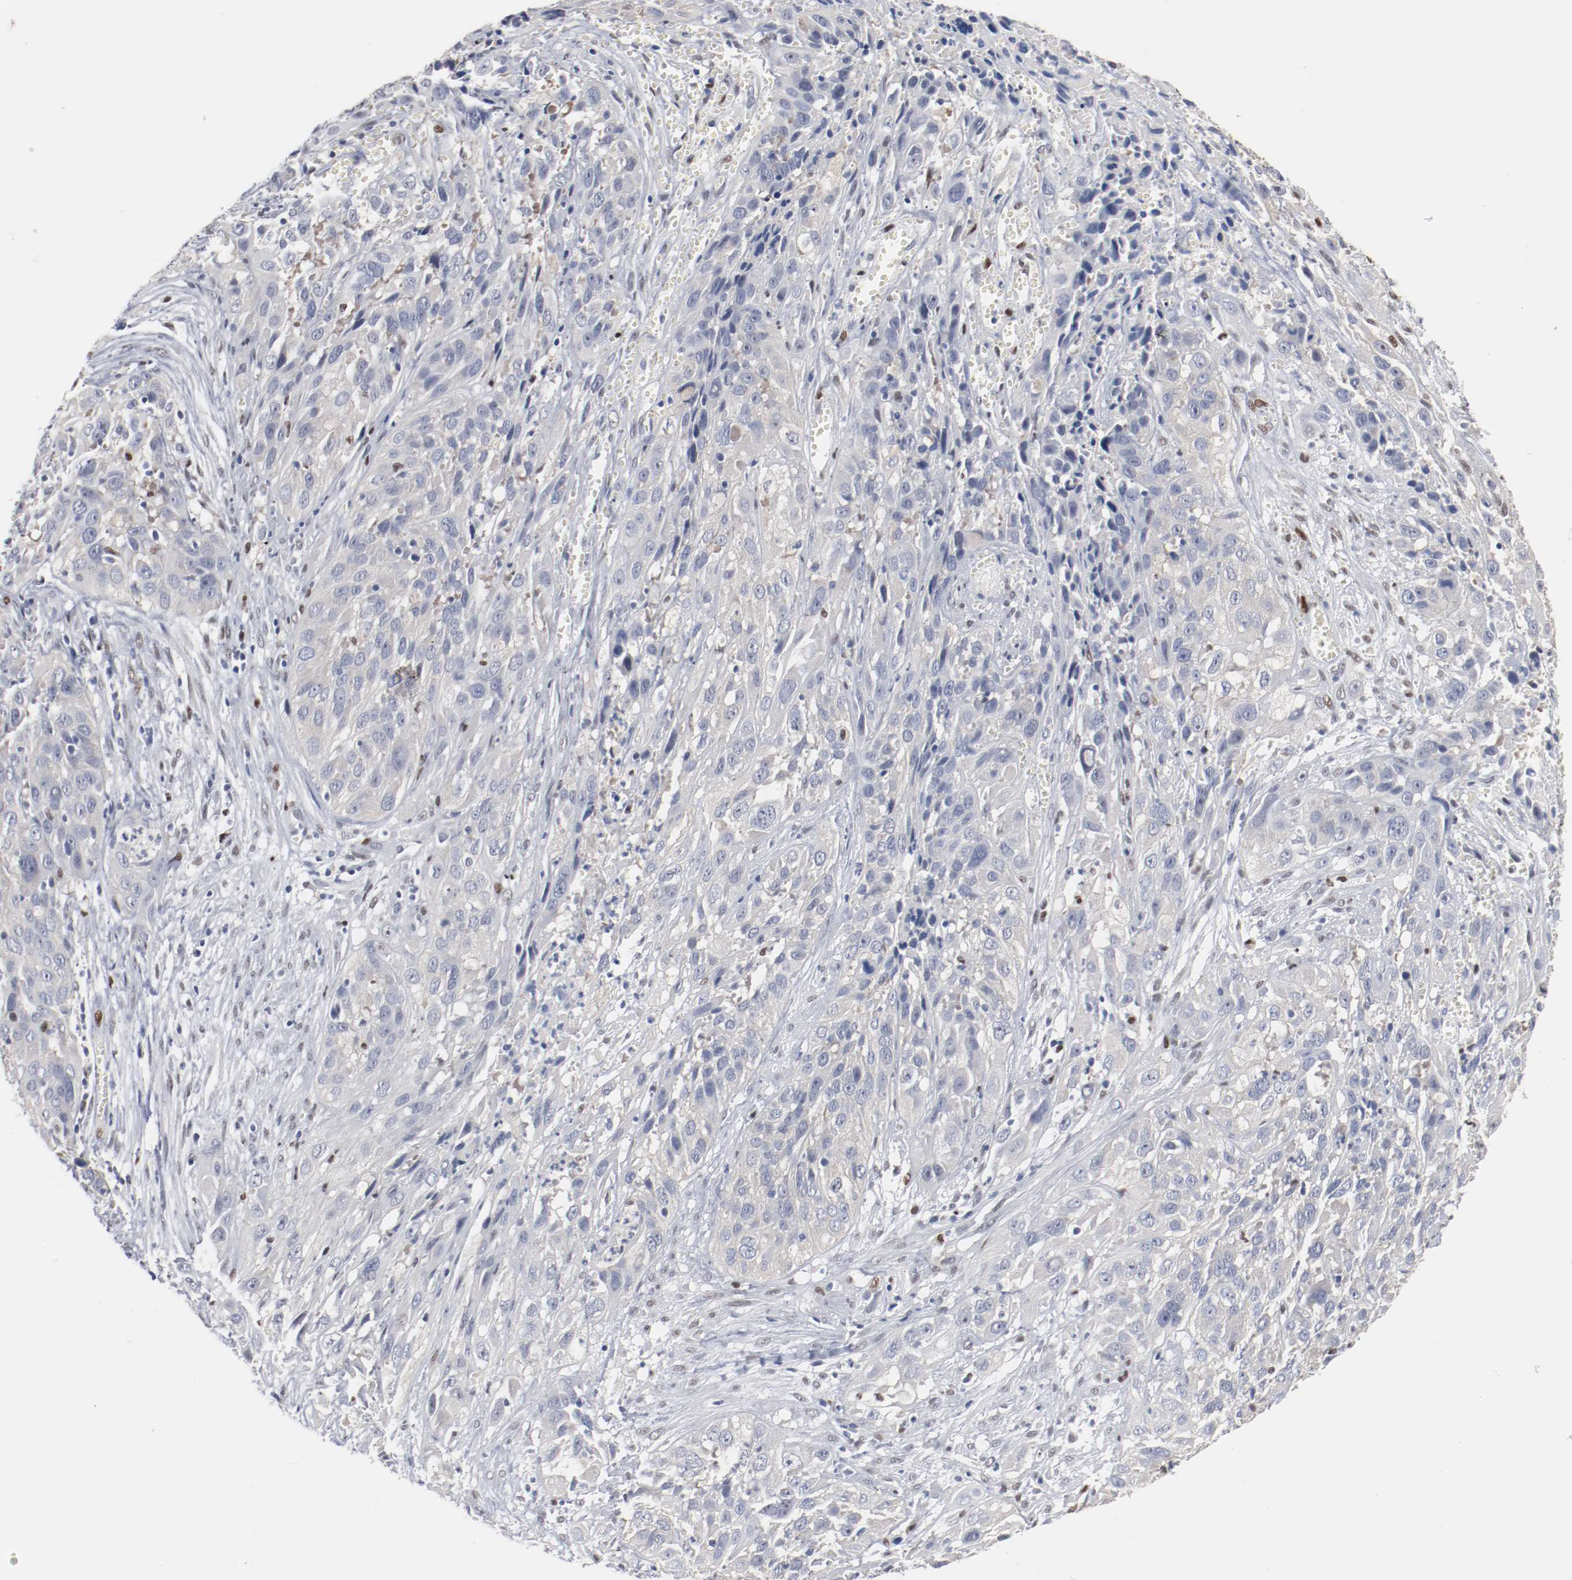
{"staining": {"intensity": "negative", "quantity": "none", "location": "none"}, "tissue": "cervical cancer", "cell_type": "Tumor cells", "image_type": "cancer", "snomed": [{"axis": "morphology", "description": "Squamous cell carcinoma, NOS"}, {"axis": "topography", "description": "Cervix"}], "caption": "Tumor cells are negative for protein expression in human squamous cell carcinoma (cervical). (DAB (3,3'-diaminobenzidine) IHC with hematoxylin counter stain).", "gene": "ZEB2", "patient": {"sex": "female", "age": 32}}